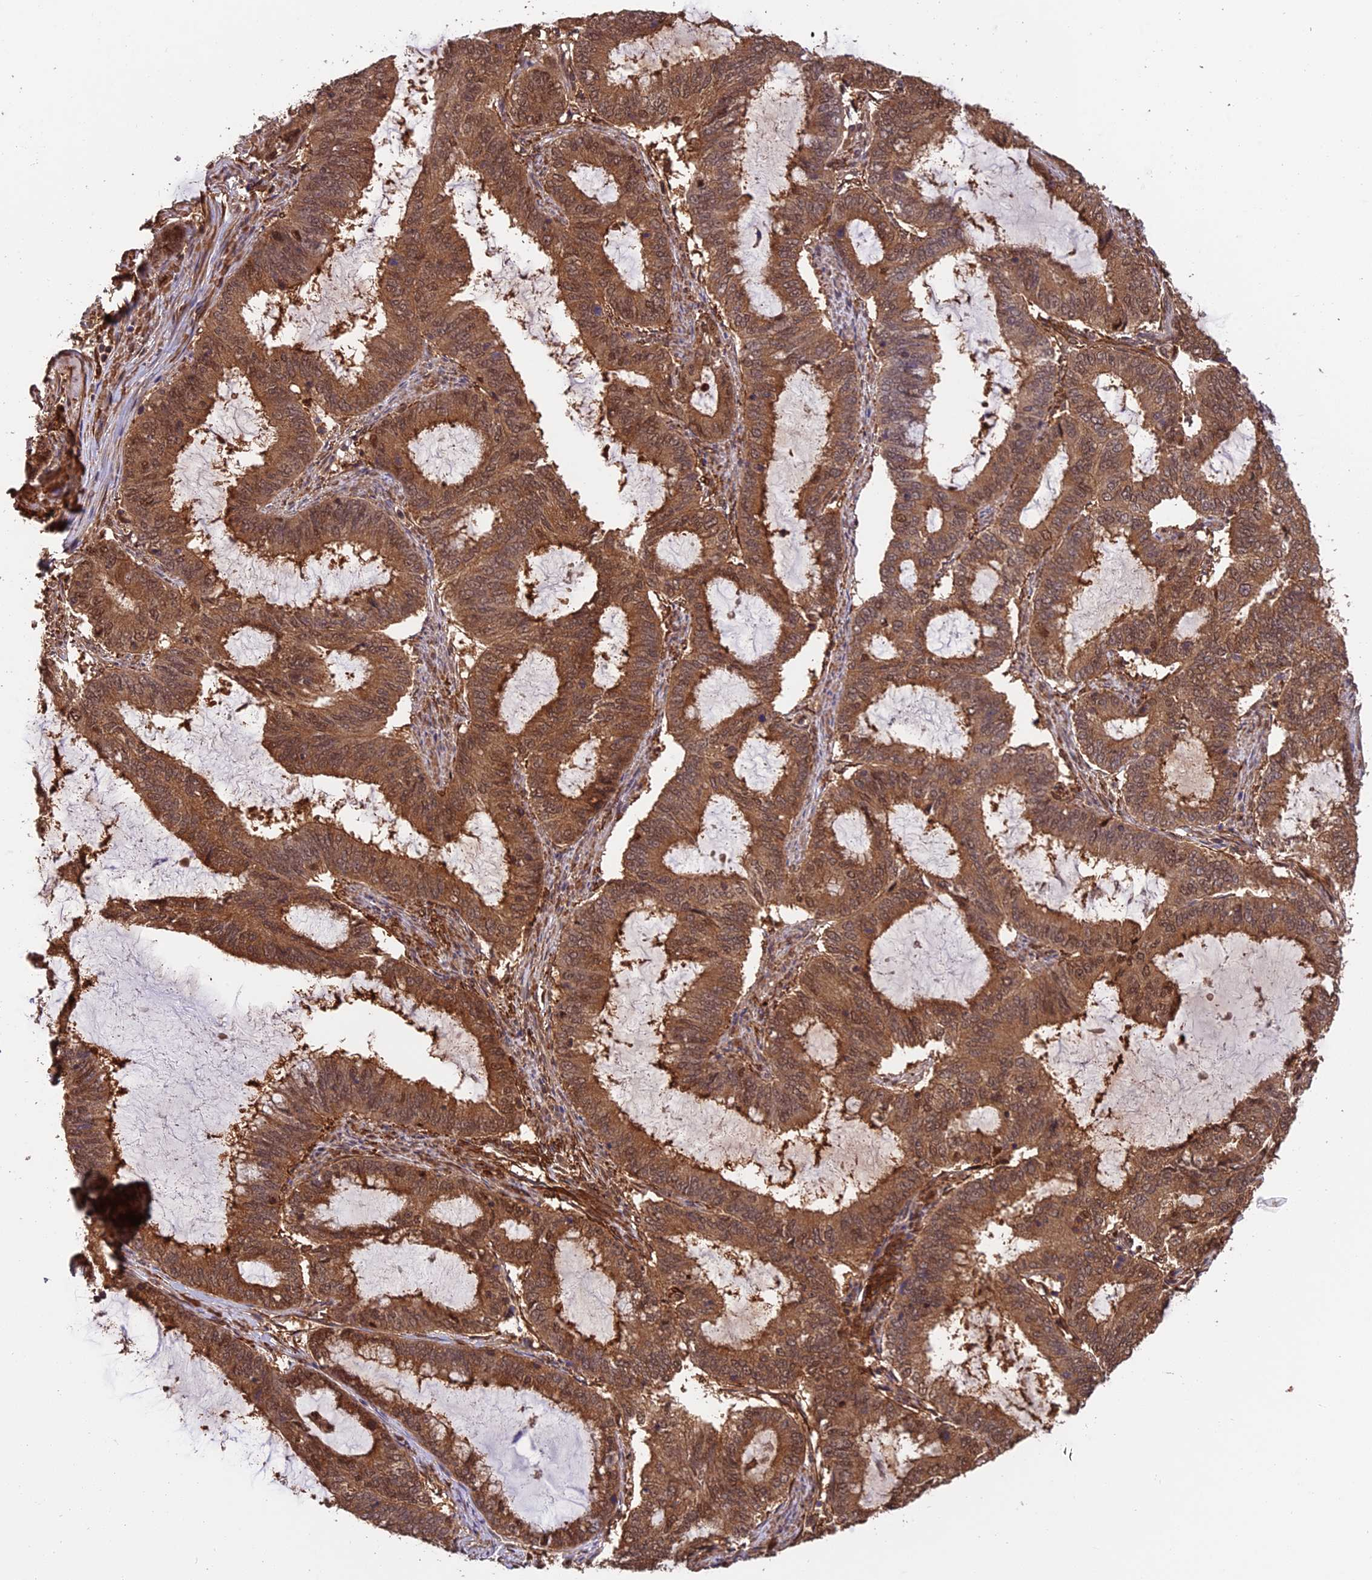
{"staining": {"intensity": "strong", "quantity": ">75%", "location": "cytoplasmic/membranous,nuclear"}, "tissue": "endometrial cancer", "cell_type": "Tumor cells", "image_type": "cancer", "snomed": [{"axis": "morphology", "description": "Adenocarcinoma, NOS"}, {"axis": "topography", "description": "Endometrium"}], "caption": "Protein staining reveals strong cytoplasmic/membranous and nuclear positivity in about >75% of tumor cells in endometrial adenocarcinoma.", "gene": "PSMB3", "patient": {"sex": "female", "age": 51}}